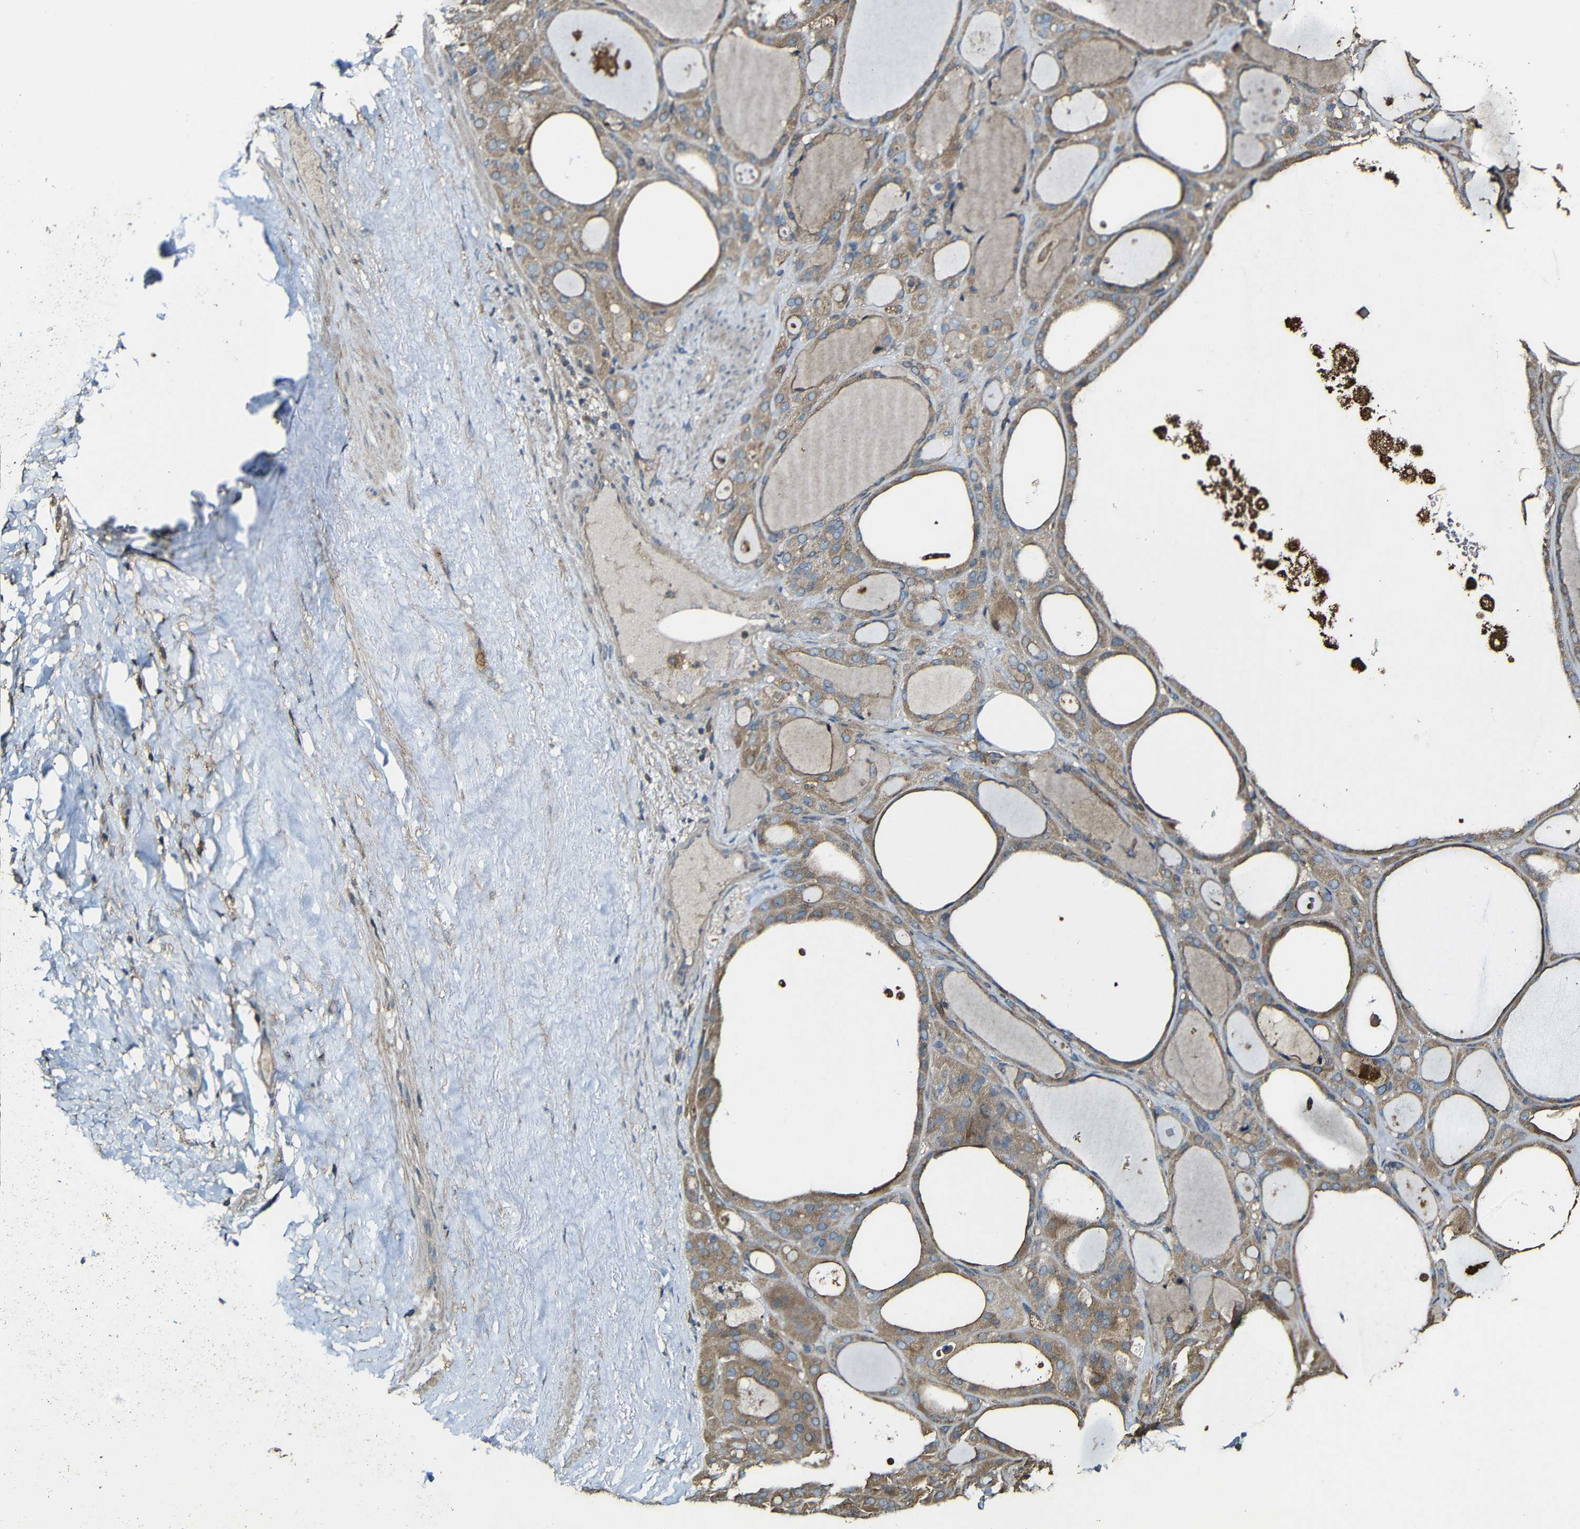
{"staining": {"intensity": "weak", "quantity": ">75%", "location": "cytoplasmic/membranous"}, "tissue": "thyroid gland", "cell_type": "Glandular cells", "image_type": "normal", "snomed": [{"axis": "morphology", "description": "Normal tissue, NOS"}, {"axis": "morphology", "description": "Carcinoma, NOS"}, {"axis": "topography", "description": "Thyroid gland"}], "caption": "Weak cytoplasmic/membranous protein expression is identified in approximately >75% of glandular cells in thyroid gland. (brown staining indicates protein expression, while blue staining denotes nuclei).", "gene": "CASP8", "patient": {"sex": "female", "age": 86}}